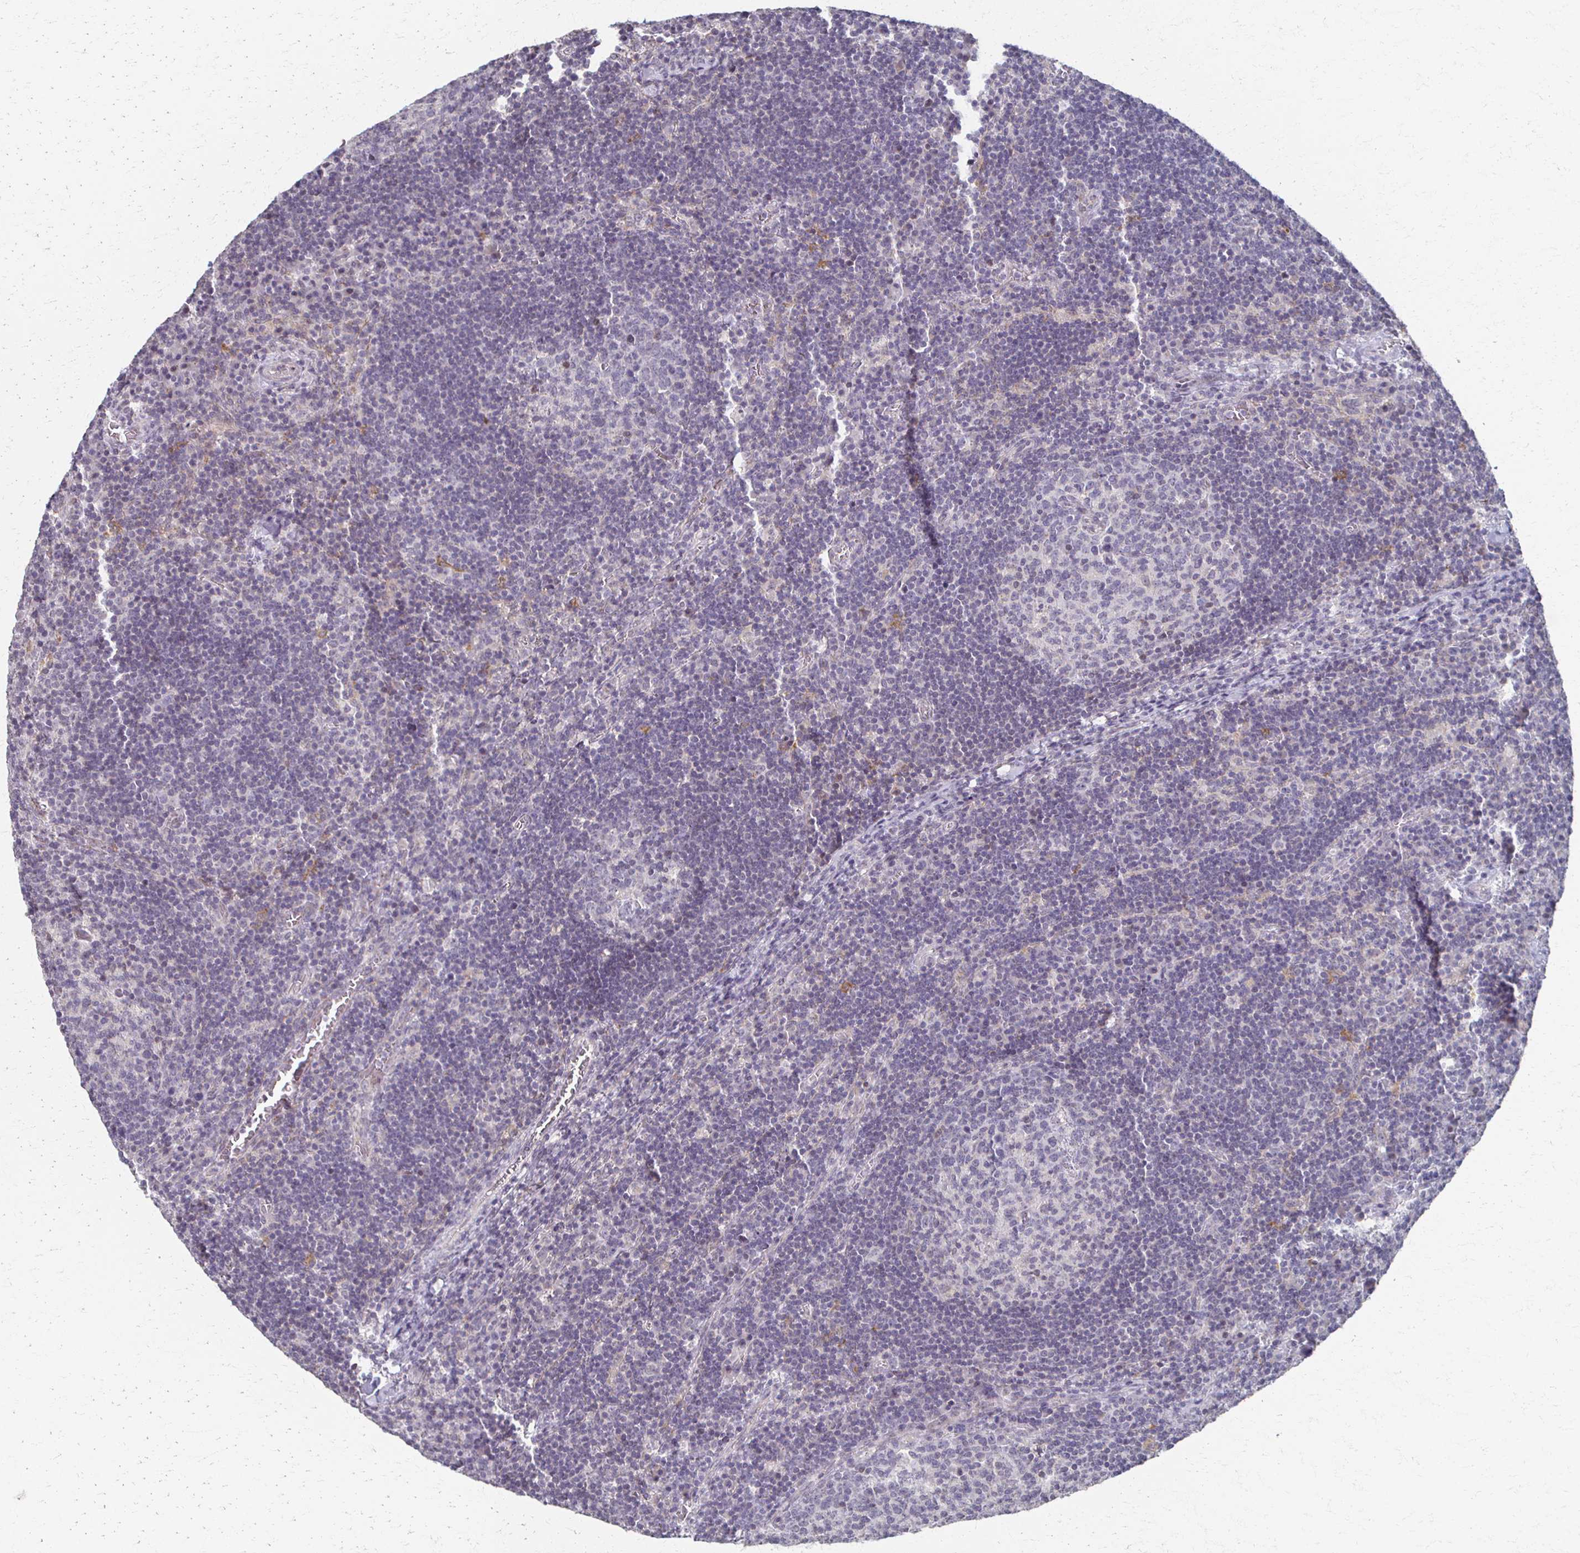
{"staining": {"intensity": "negative", "quantity": "none", "location": "none"}, "tissue": "lymph node", "cell_type": "Germinal center cells", "image_type": "normal", "snomed": [{"axis": "morphology", "description": "Normal tissue, NOS"}, {"axis": "topography", "description": "Lymph node"}], "caption": "This image is of unremarkable lymph node stained with immunohistochemistry (IHC) to label a protein in brown with the nuclei are counter-stained blue. There is no positivity in germinal center cells. Brightfield microscopy of immunohistochemistry (IHC) stained with DAB (brown) and hematoxylin (blue), captured at high magnification.", "gene": "DAB1", "patient": {"sex": "male", "age": 67}}